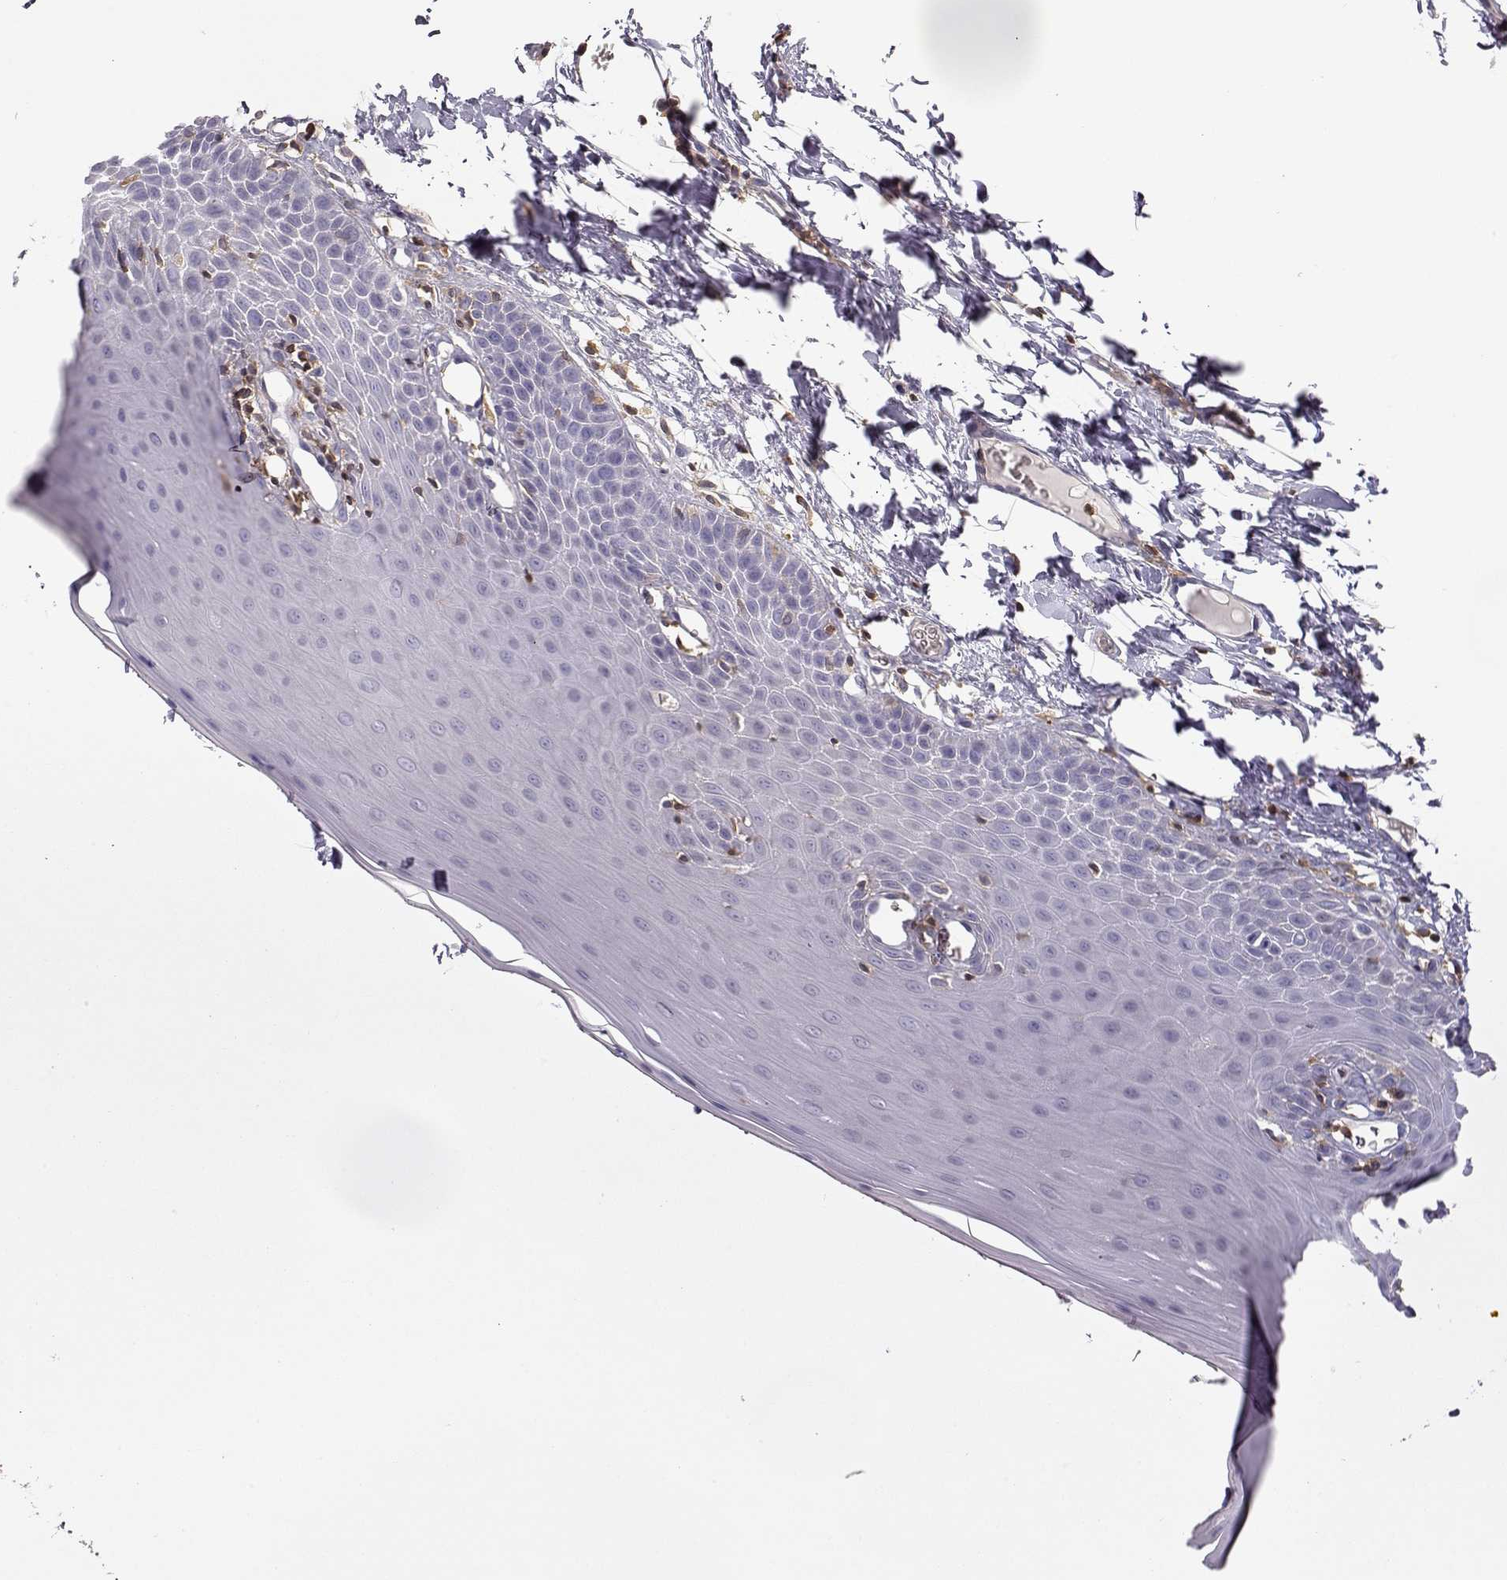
{"staining": {"intensity": "negative", "quantity": "none", "location": "none"}, "tissue": "oral mucosa", "cell_type": "Squamous epithelial cells", "image_type": "normal", "snomed": [{"axis": "morphology", "description": "Normal tissue, NOS"}, {"axis": "topography", "description": "Oral tissue"}], "caption": "The histopathology image shows no staining of squamous epithelial cells in benign oral mucosa.", "gene": "VAV1", "patient": {"sex": "male", "age": 81}}